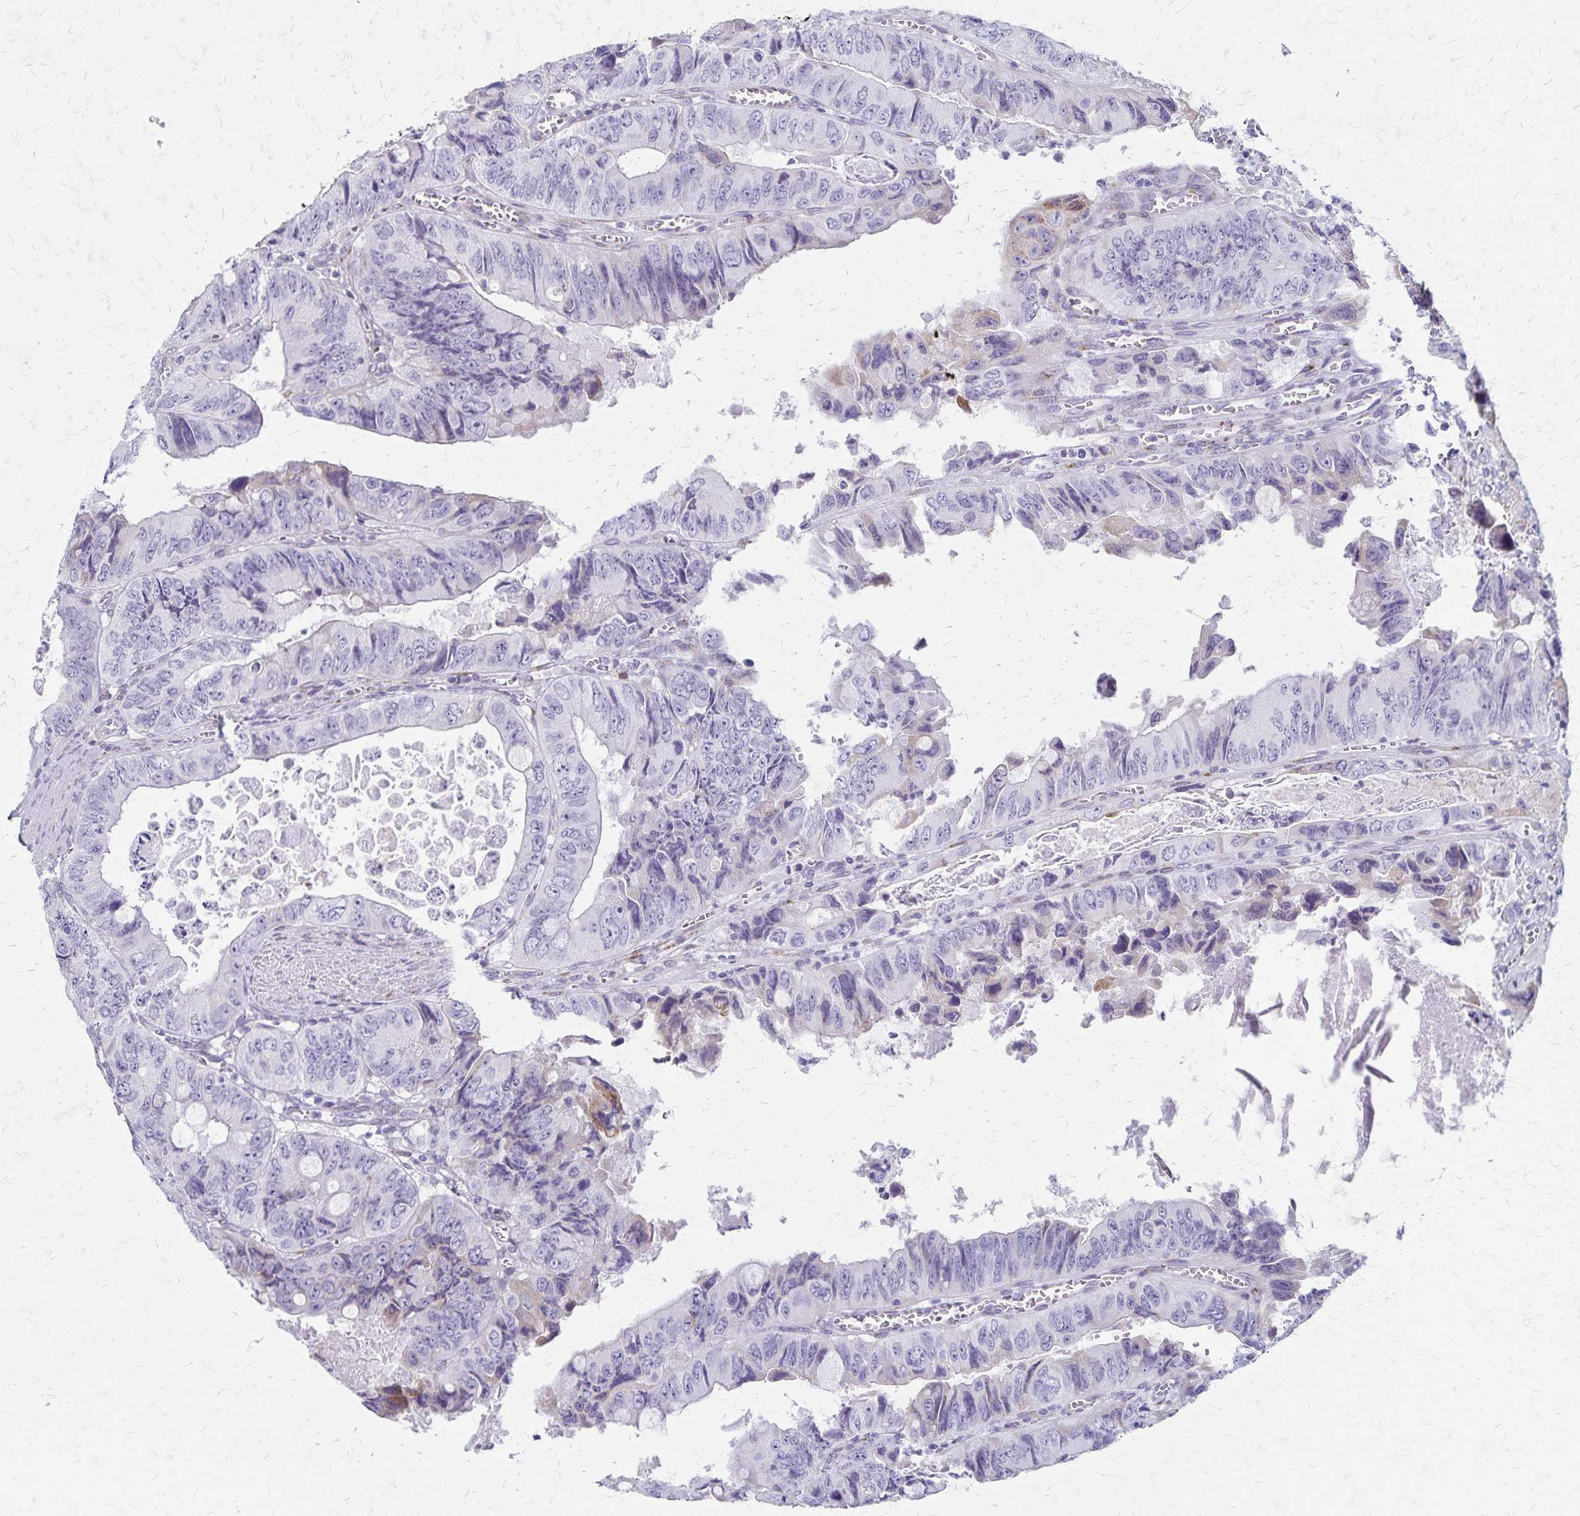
{"staining": {"intensity": "weak", "quantity": "<25%", "location": "cytoplasmic/membranous"}, "tissue": "colorectal cancer", "cell_type": "Tumor cells", "image_type": "cancer", "snomed": [{"axis": "morphology", "description": "Adenocarcinoma, NOS"}, {"axis": "topography", "description": "Colon"}], "caption": "Immunohistochemistry image of human colorectal cancer (adenocarcinoma) stained for a protein (brown), which shows no expression in tumor cells.", "gene": "MCFD2", "patient": {"sex": "female", "age": 84}}